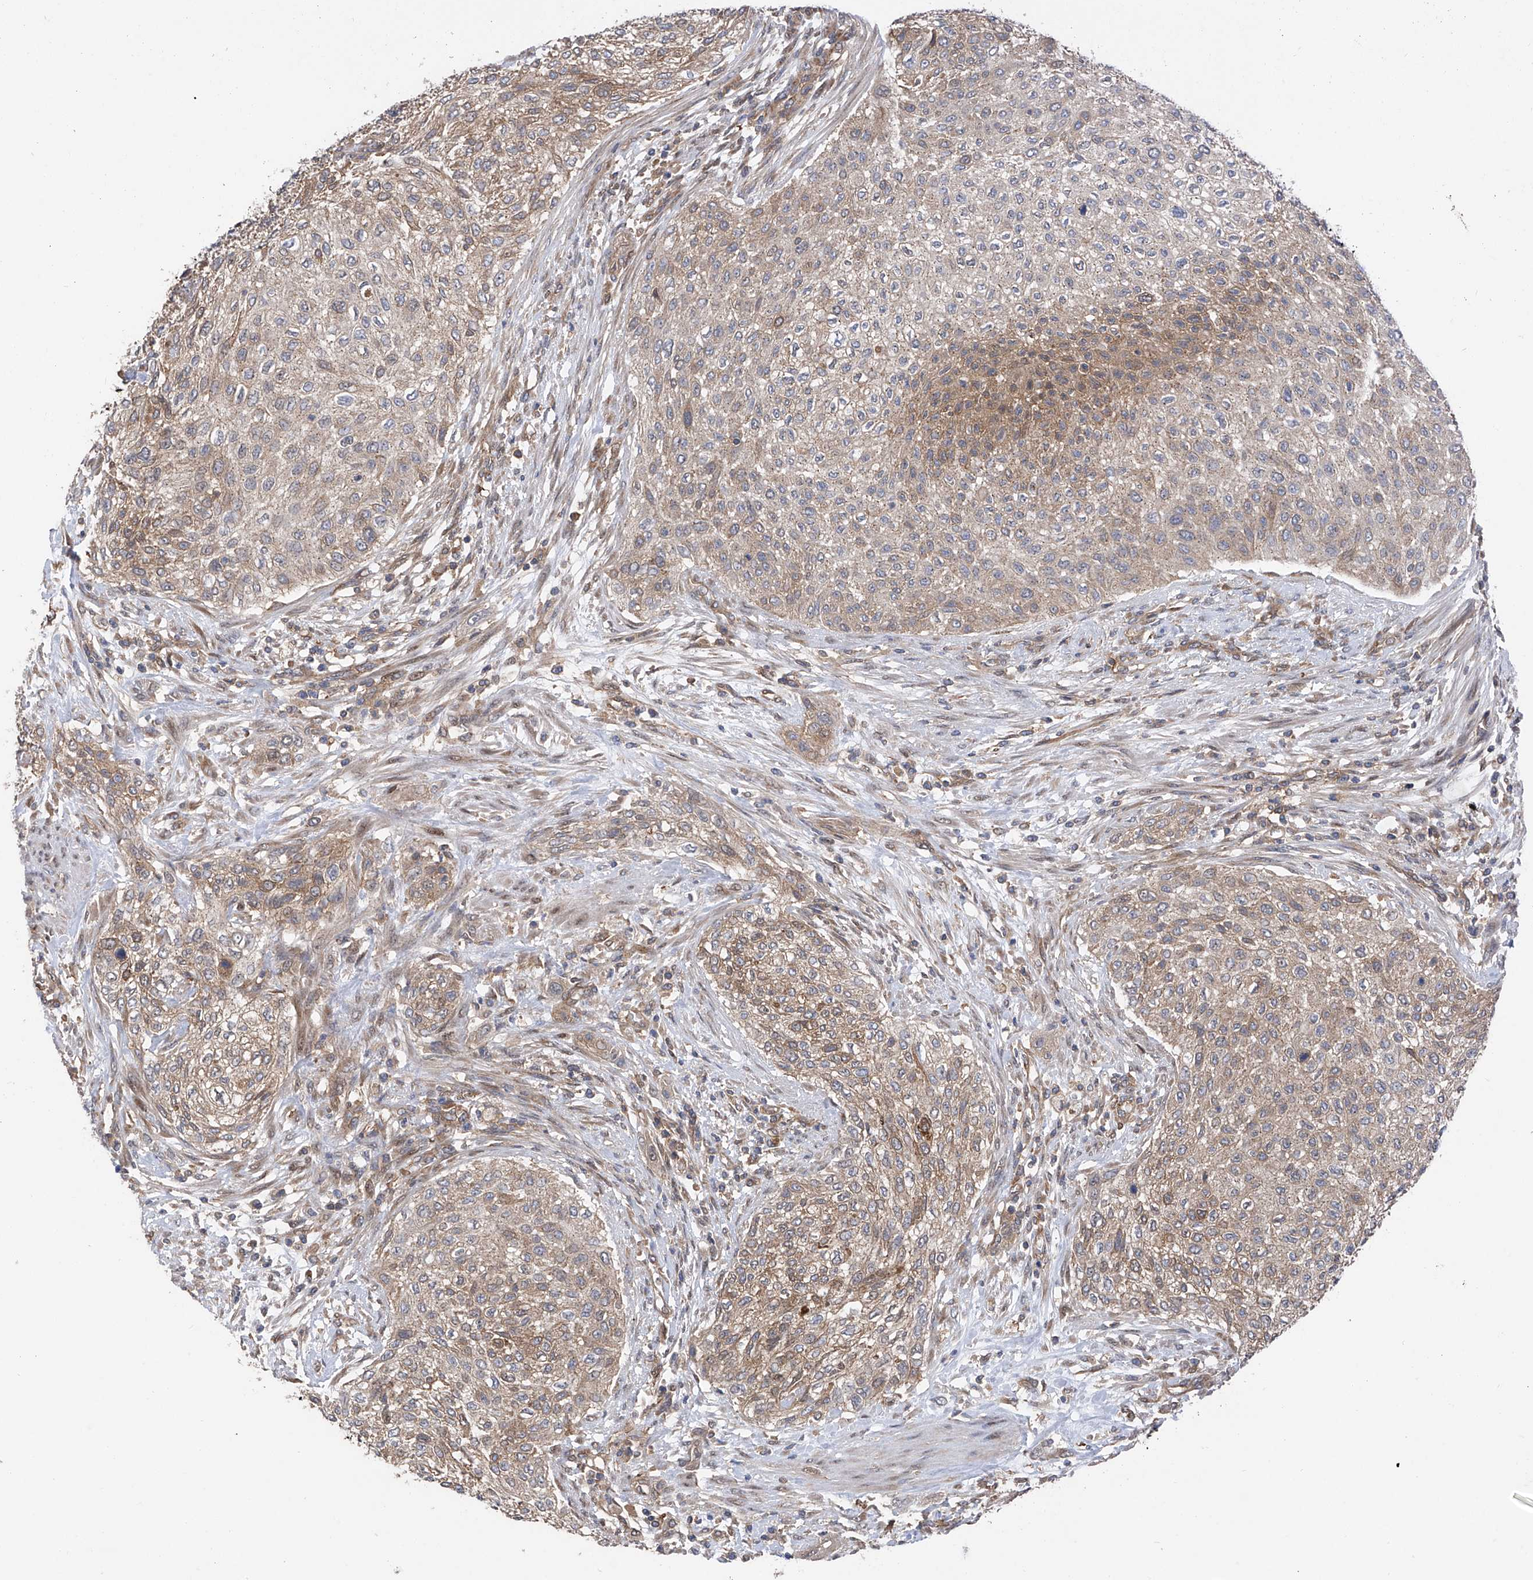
{"staining": {"intensity": "weak", "quantity": ">75%", "location": "cytoplasmic/membranous"}, "tissue": "urothelial cancer", "cell_type": "Tumor cells", "image_type": "cancer", "snomed": [{"axis": "morphology", "description": "Urothelial carcinoma, High grade"}, {"axis": "topography", "description": "Urinary bladder"}], "caption": "High-grade urothelial carcinoma stained with IHC exhibits weak cytoplasmic/membranous expression in about >75% of tumor cells.", "gene": "CHPF", "patient": {"sex": "male", "age": 35}}